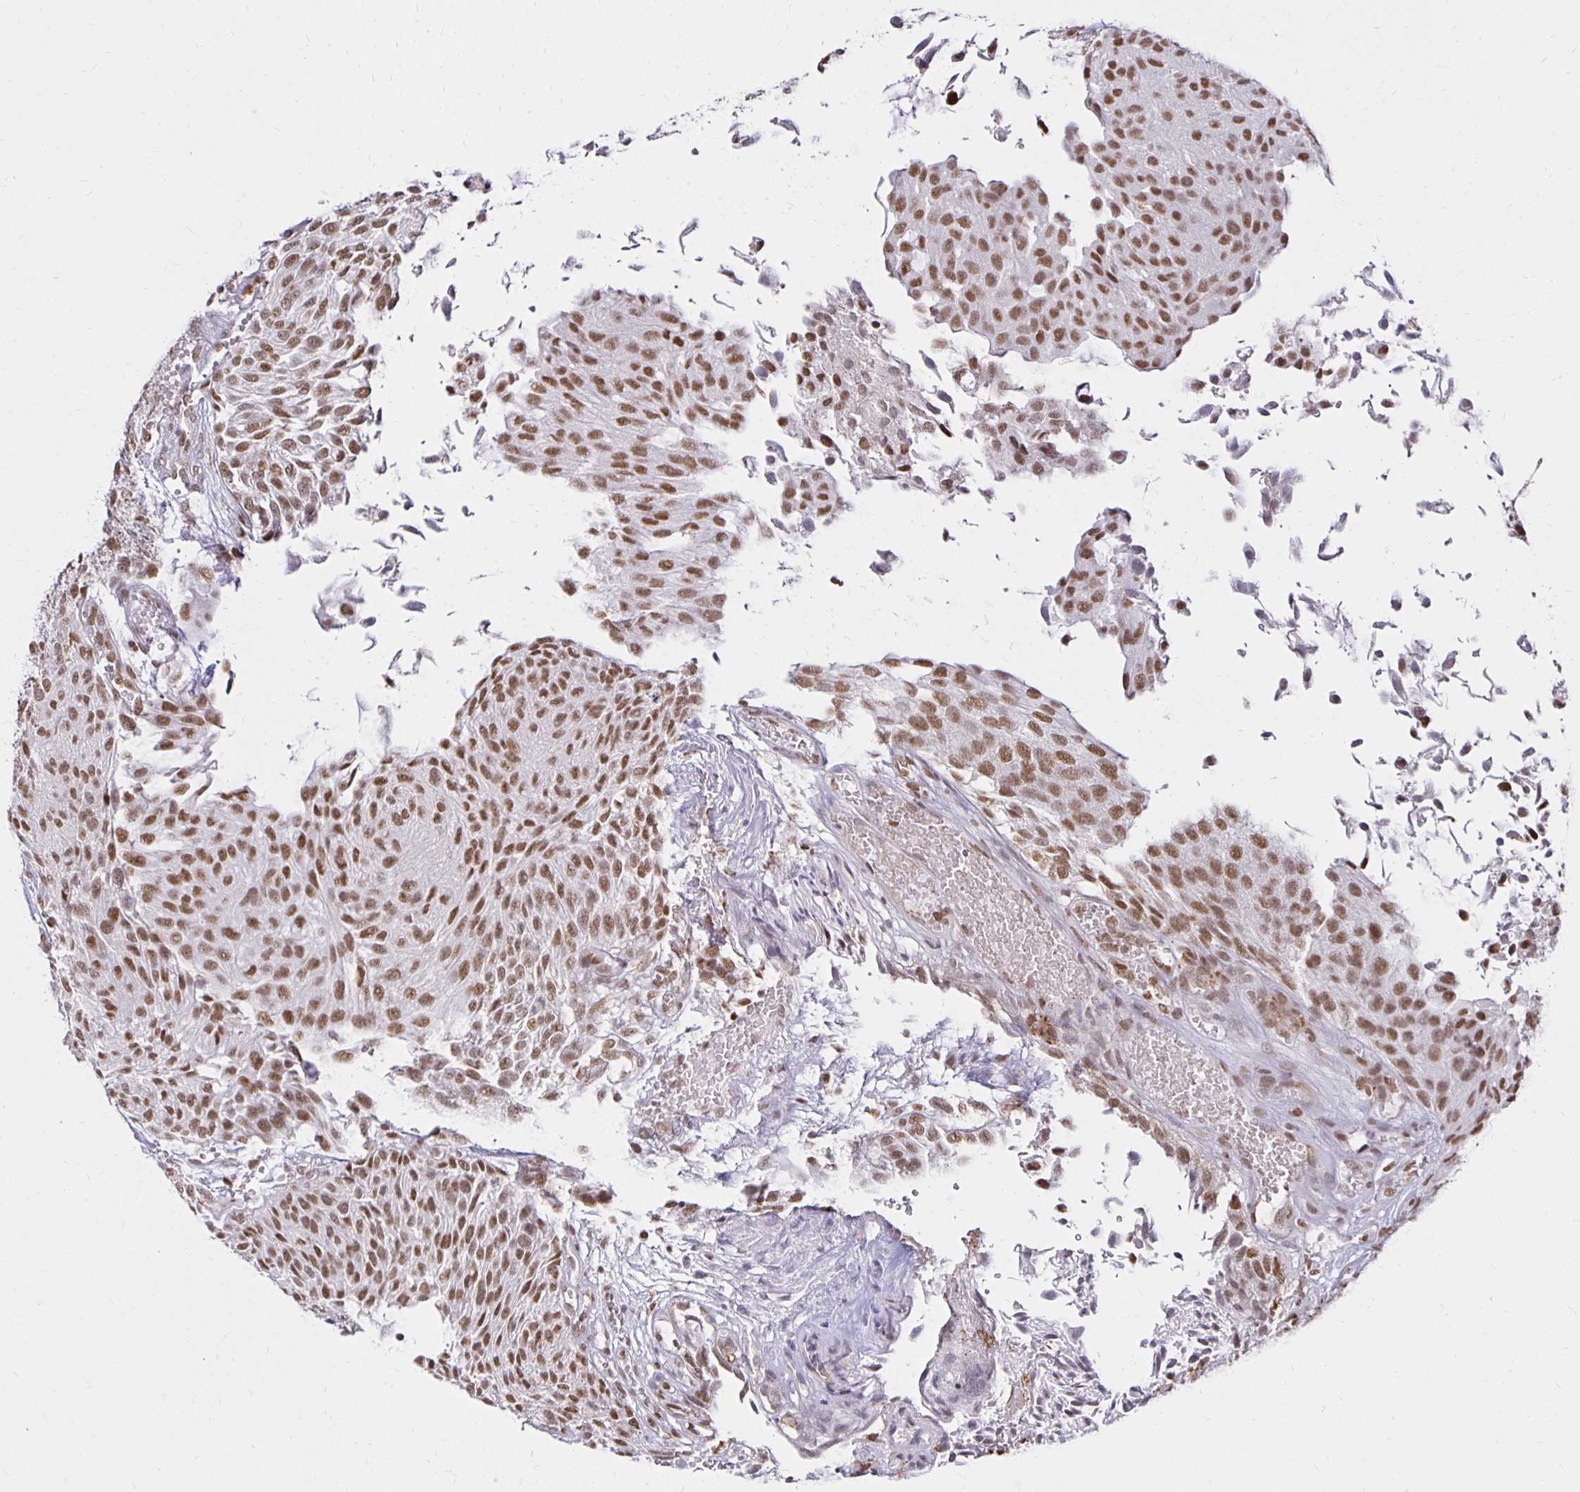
{"staining": {"intensity": "moderate", "quantity": ">75%", "location": "nuclear"}, "tissue": "urothelial cancer", "cell_type": "Tumor cells", "image_type": "cancer", "snomed": [{"axis": "morphology", "description": "Urothelial carcinoma, NOS"}, {"axis": "topography", "description": "Urinary bladder"}], "caption": "IHC staining of urothelial cancer, which exhibits medium levels of moderate nuclear positivity in about >75% of tumor cells indicating moderate nuclear protein expression. The staining was performed using DAB (3,3'-diaminobenzidine) (brown) for protein detection and nuclei were counterstained in hematoxylin (blue).", "gene": "ZNF579", "patient": {"sex": "male", "age": 84}}